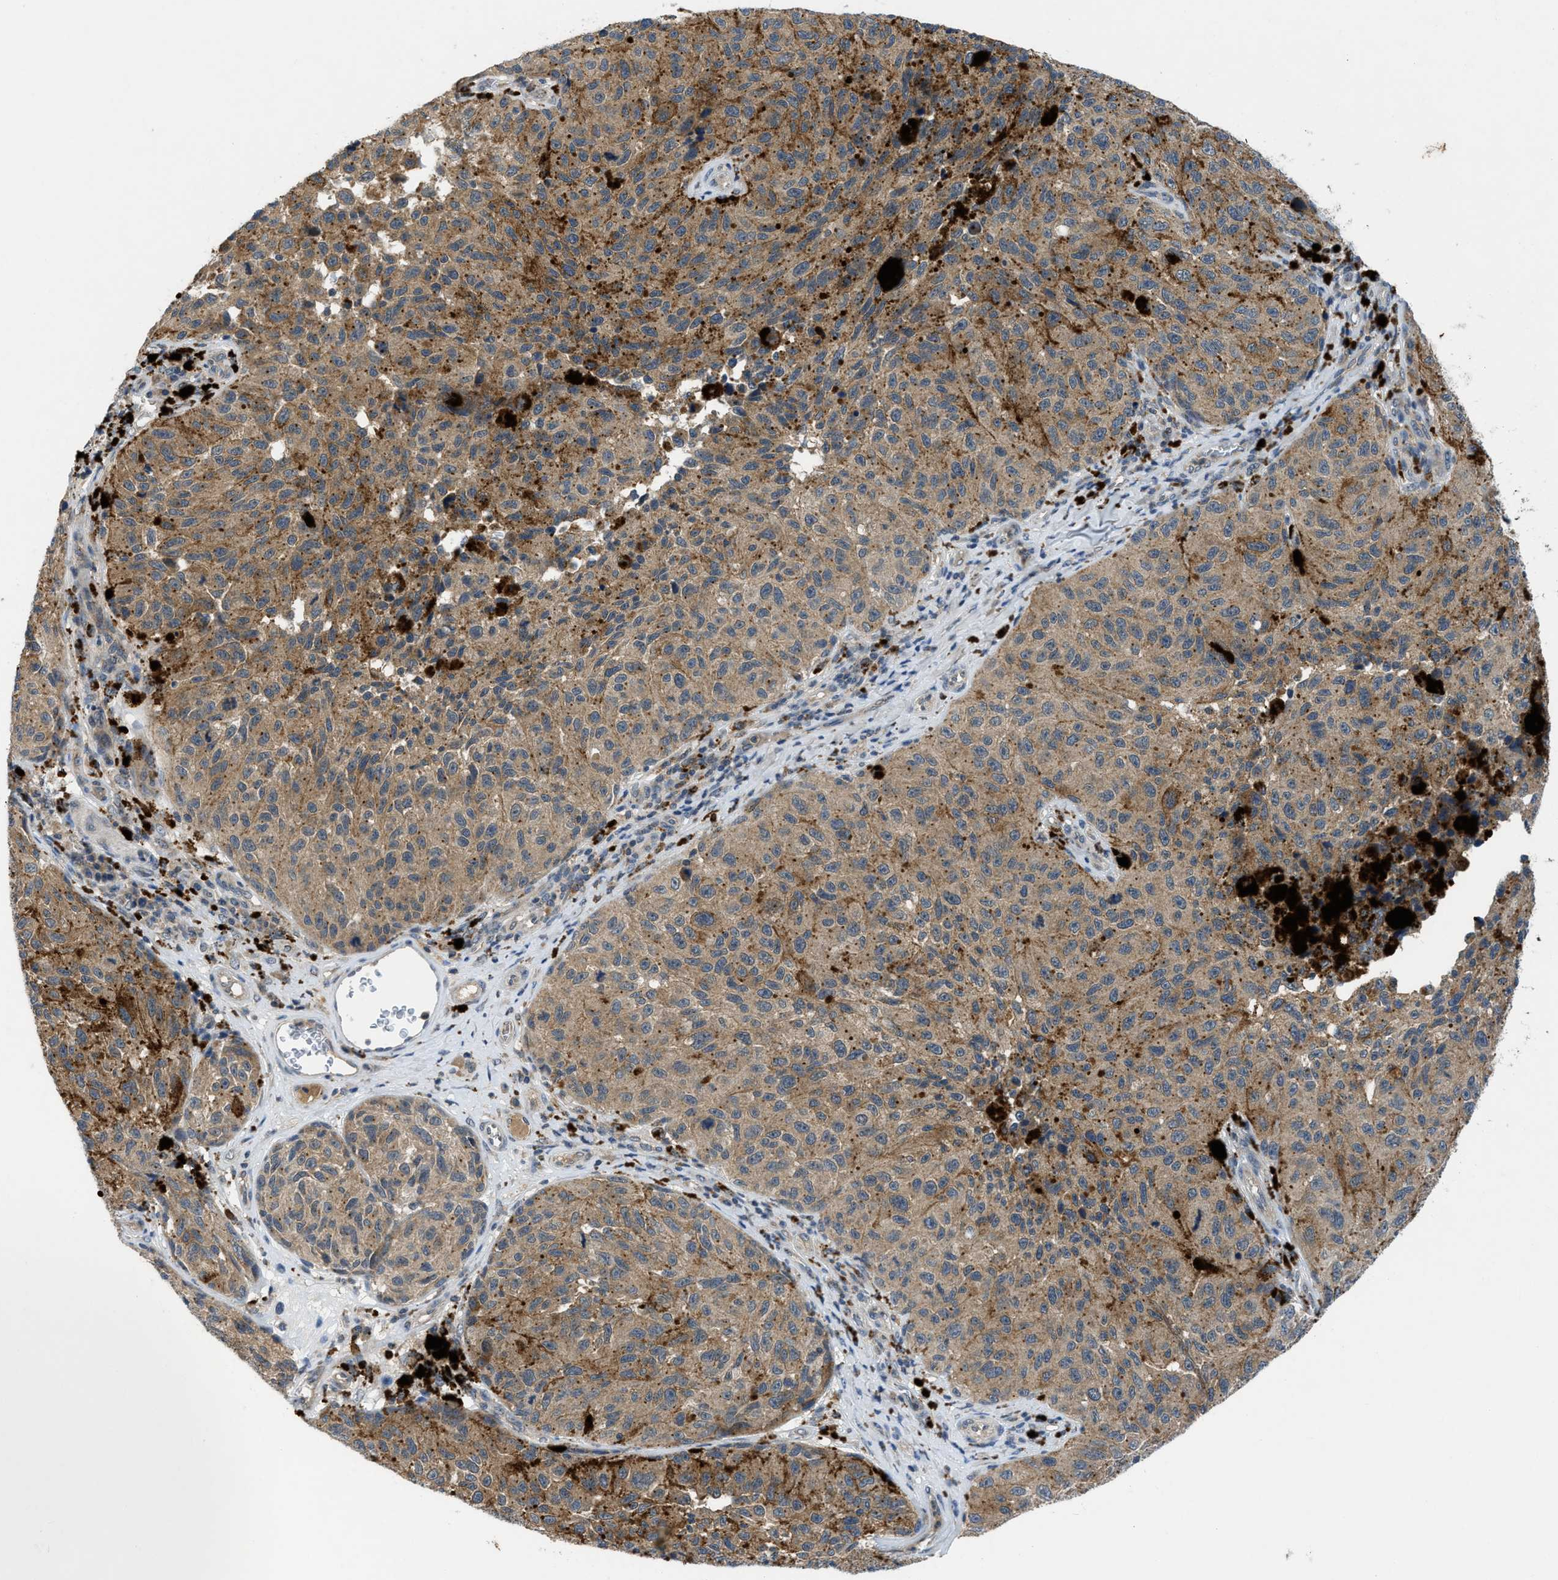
{"staining": {"intensity": "moderate", "quantity": ">75%", "location": "cytoplasmic/membranous"}, "tissue": "melanoma", "cell_type": "Tumor cells", "image_type": "cancer", "snomed": [{"axis": "morphology", "description": "Malignant melanoma, NOS"}, {"axis": "topography", "description": "Skin"}], "caption": "This is an image of IHC staining of malignant melanoma, which shows moderate staining in the cytoplasmic/membranous of tumor cells.", "gene": "PDE7A", "patient": {"sex": "female", "age": 73}}